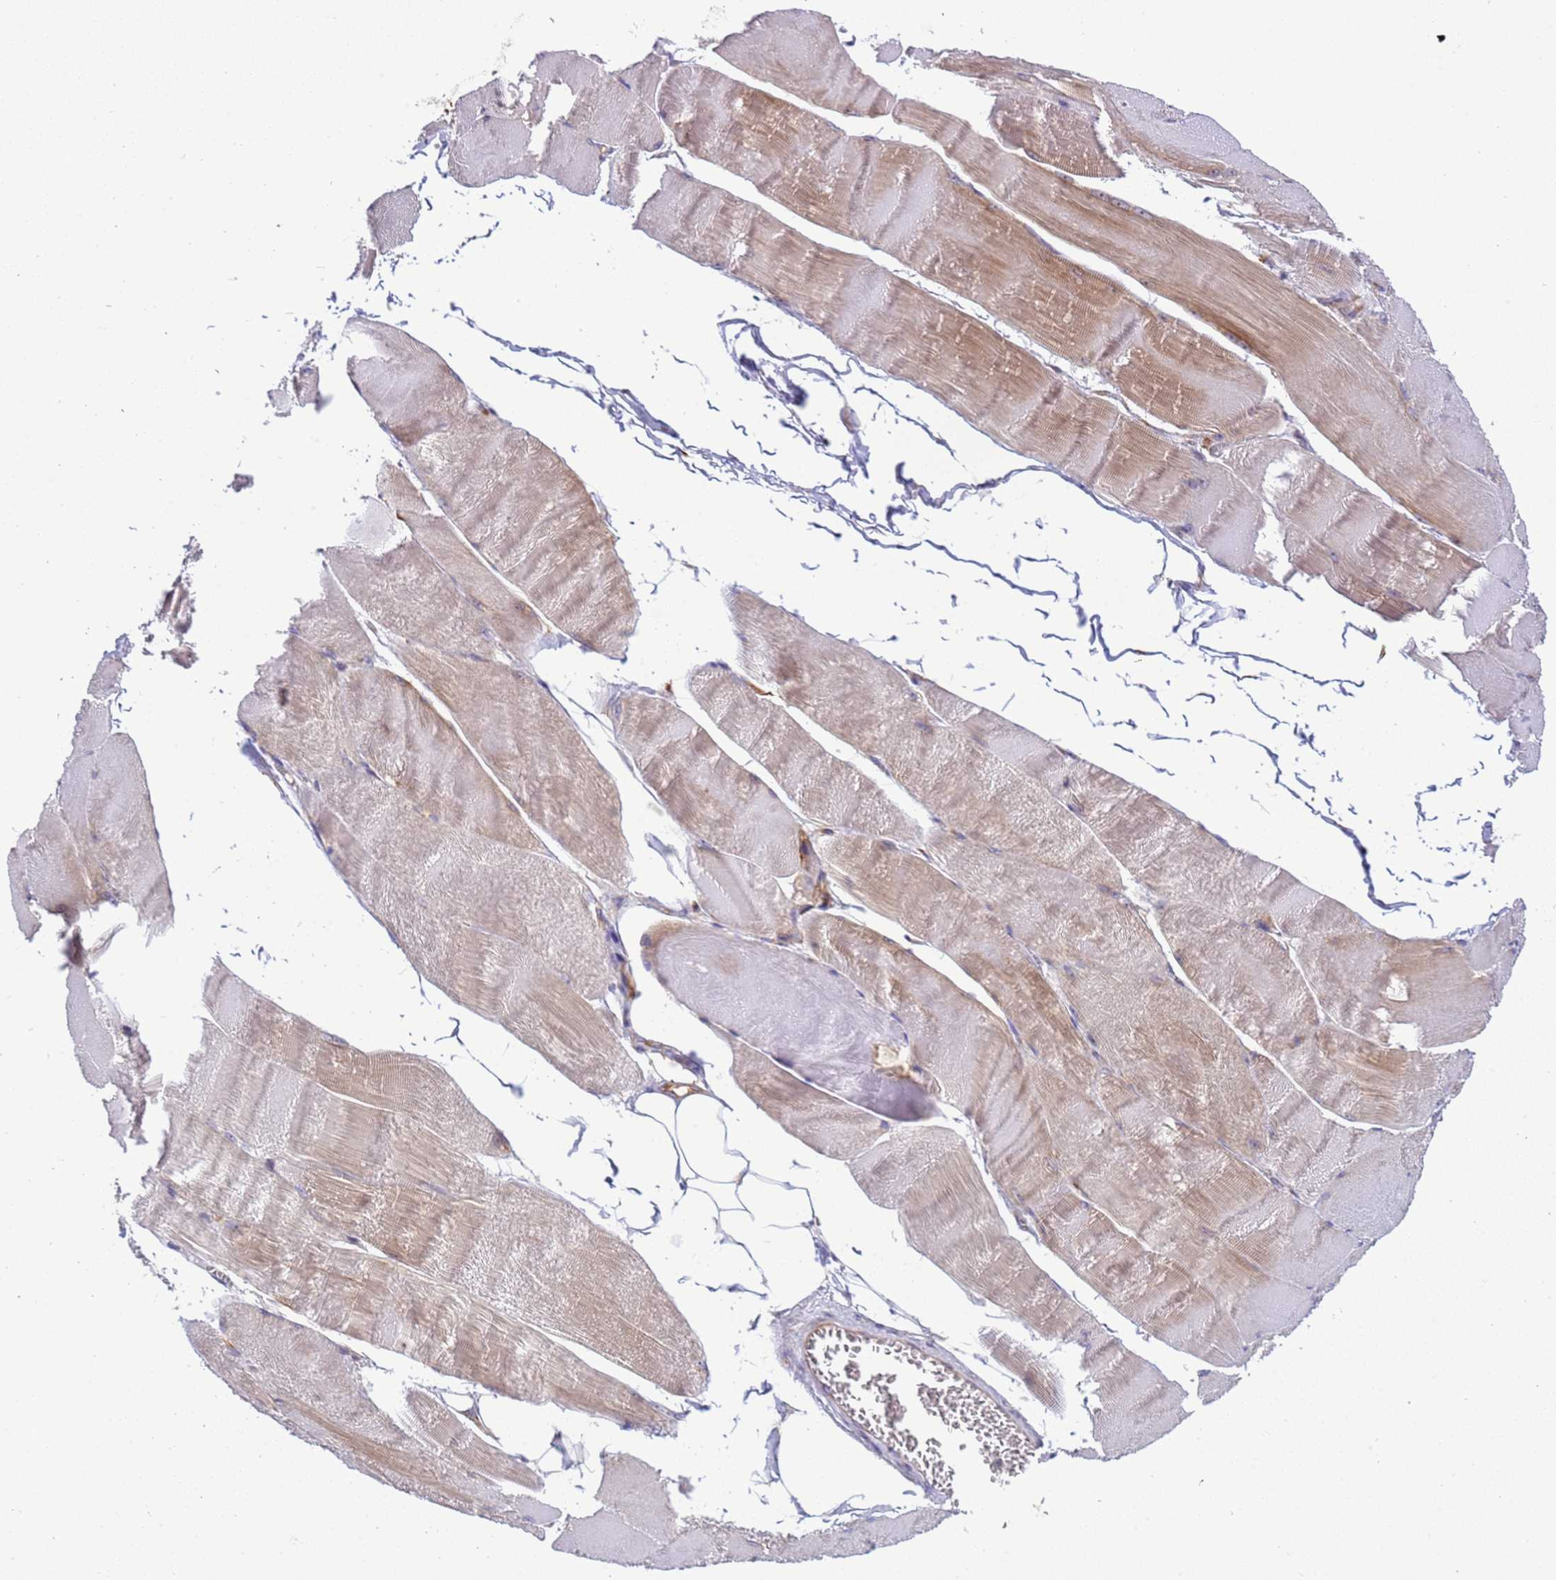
{"staining": {"intensity": "moderate", "quantity": "25%-75%", "location": "cytoplasmic/membranous"}, "tissue": "skeletal muscle", "cell_type": "Myocytes", "image_type": "normal", "snomed": [{"axis": "morphology", "description": "Normal tissue, NOS"}, {"axis": "morphology", "description": "Basal cell carcinoma"}, {"axis": "topography", "description": "Skeletal muscle"}], "caption": "Skeletal muscle stained for a protein shows moderate cytoplasmic/membranous positivity in myocytes.", "gene": "RPL36", "patient": {"sex": "female", "age": 64}}